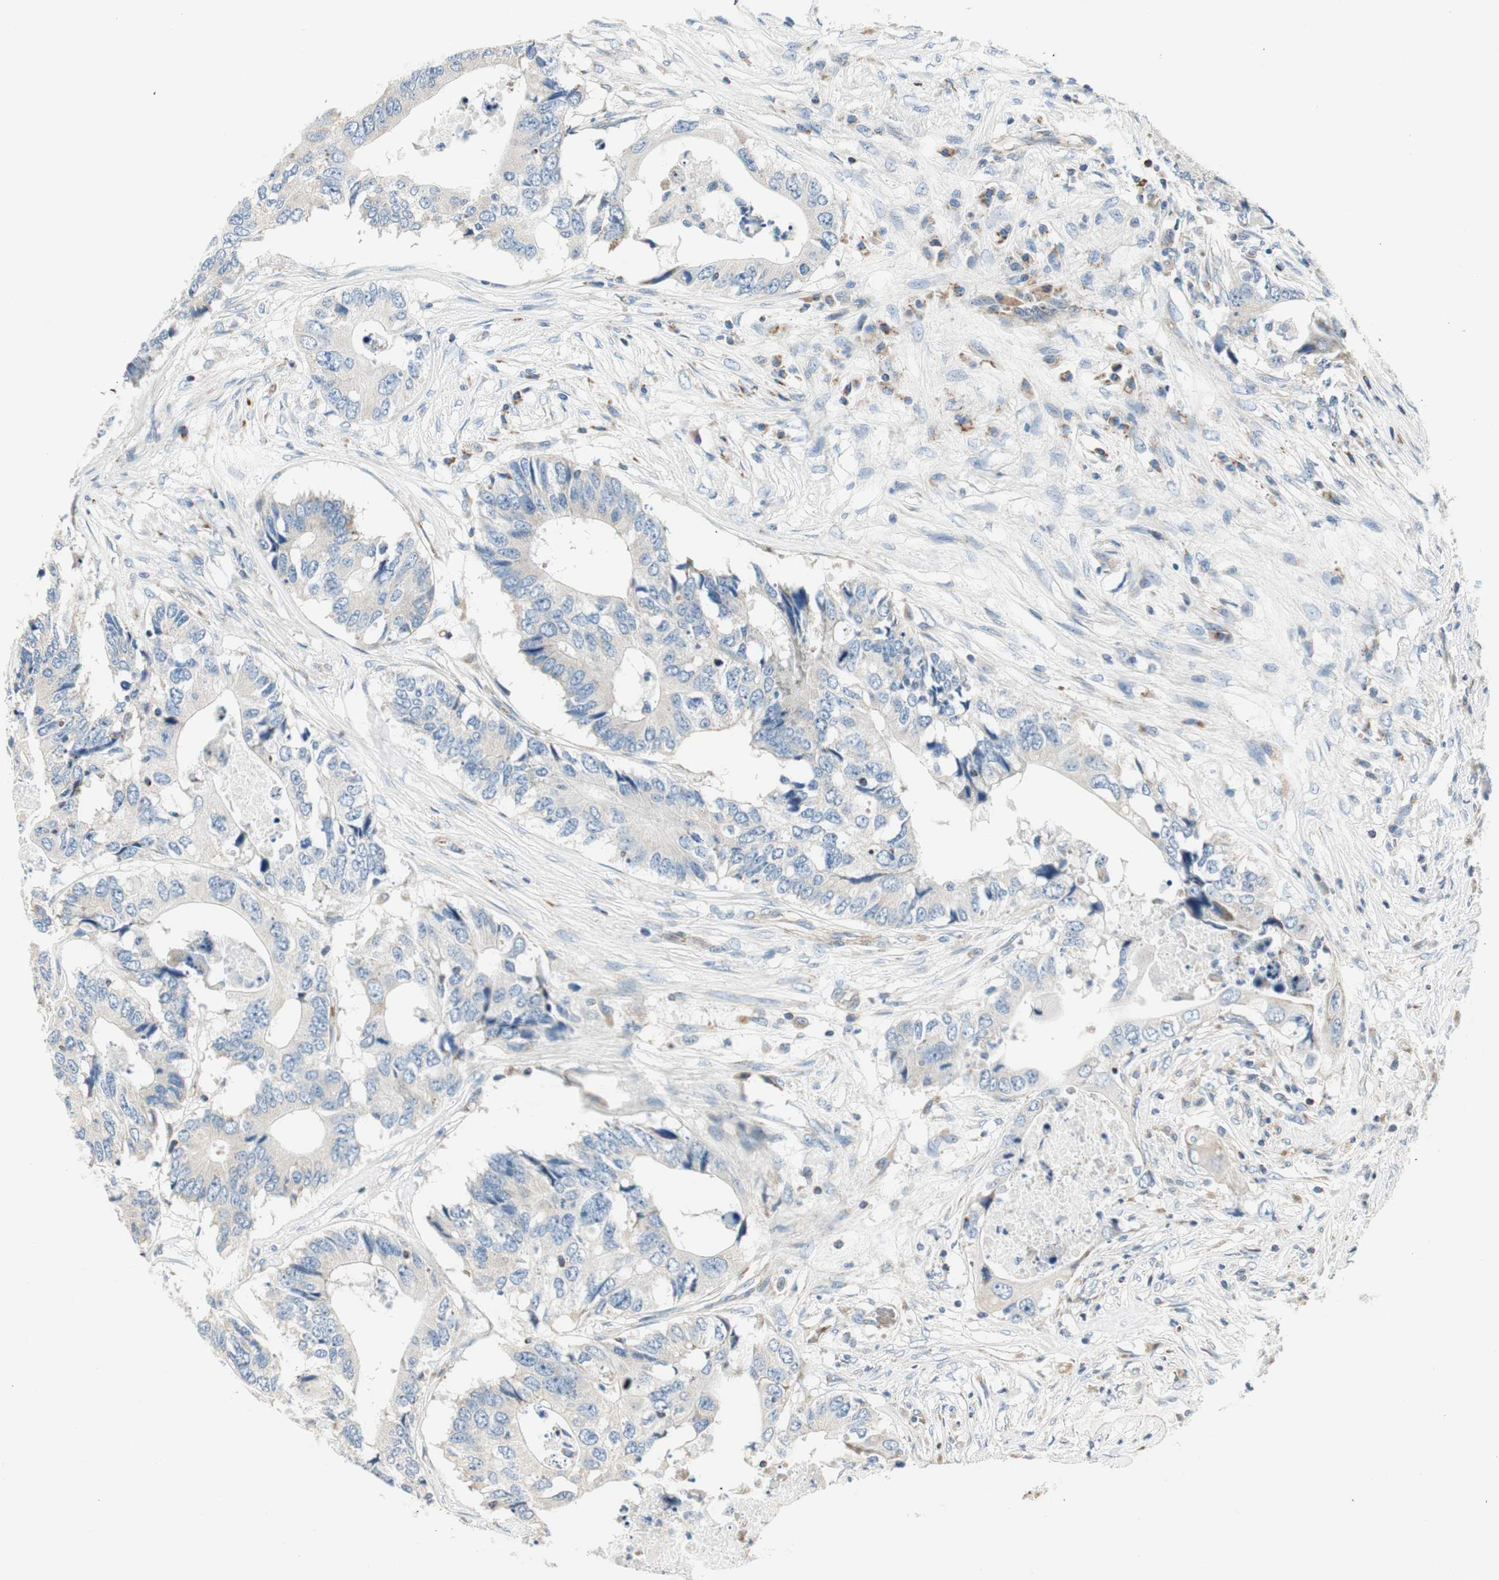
{"staining": {"intensity": "negative", "quantity": "none", "location": "none"}, "tissue": "colorectal cancer", "cell_type": "Tumor cells", "image_type": "cancer", "snomed": [{"axis": "morphology", "description": "Adenocarcinoma, NOS"}, {"axis": "topography", "description": "Colon"}], "caption": "Immunohistochemical staining of human colorectal cancer exhibits no significant expression in tumor cells.", "gene": "RORB", "patient": {"sex": "male", "age": 71}}